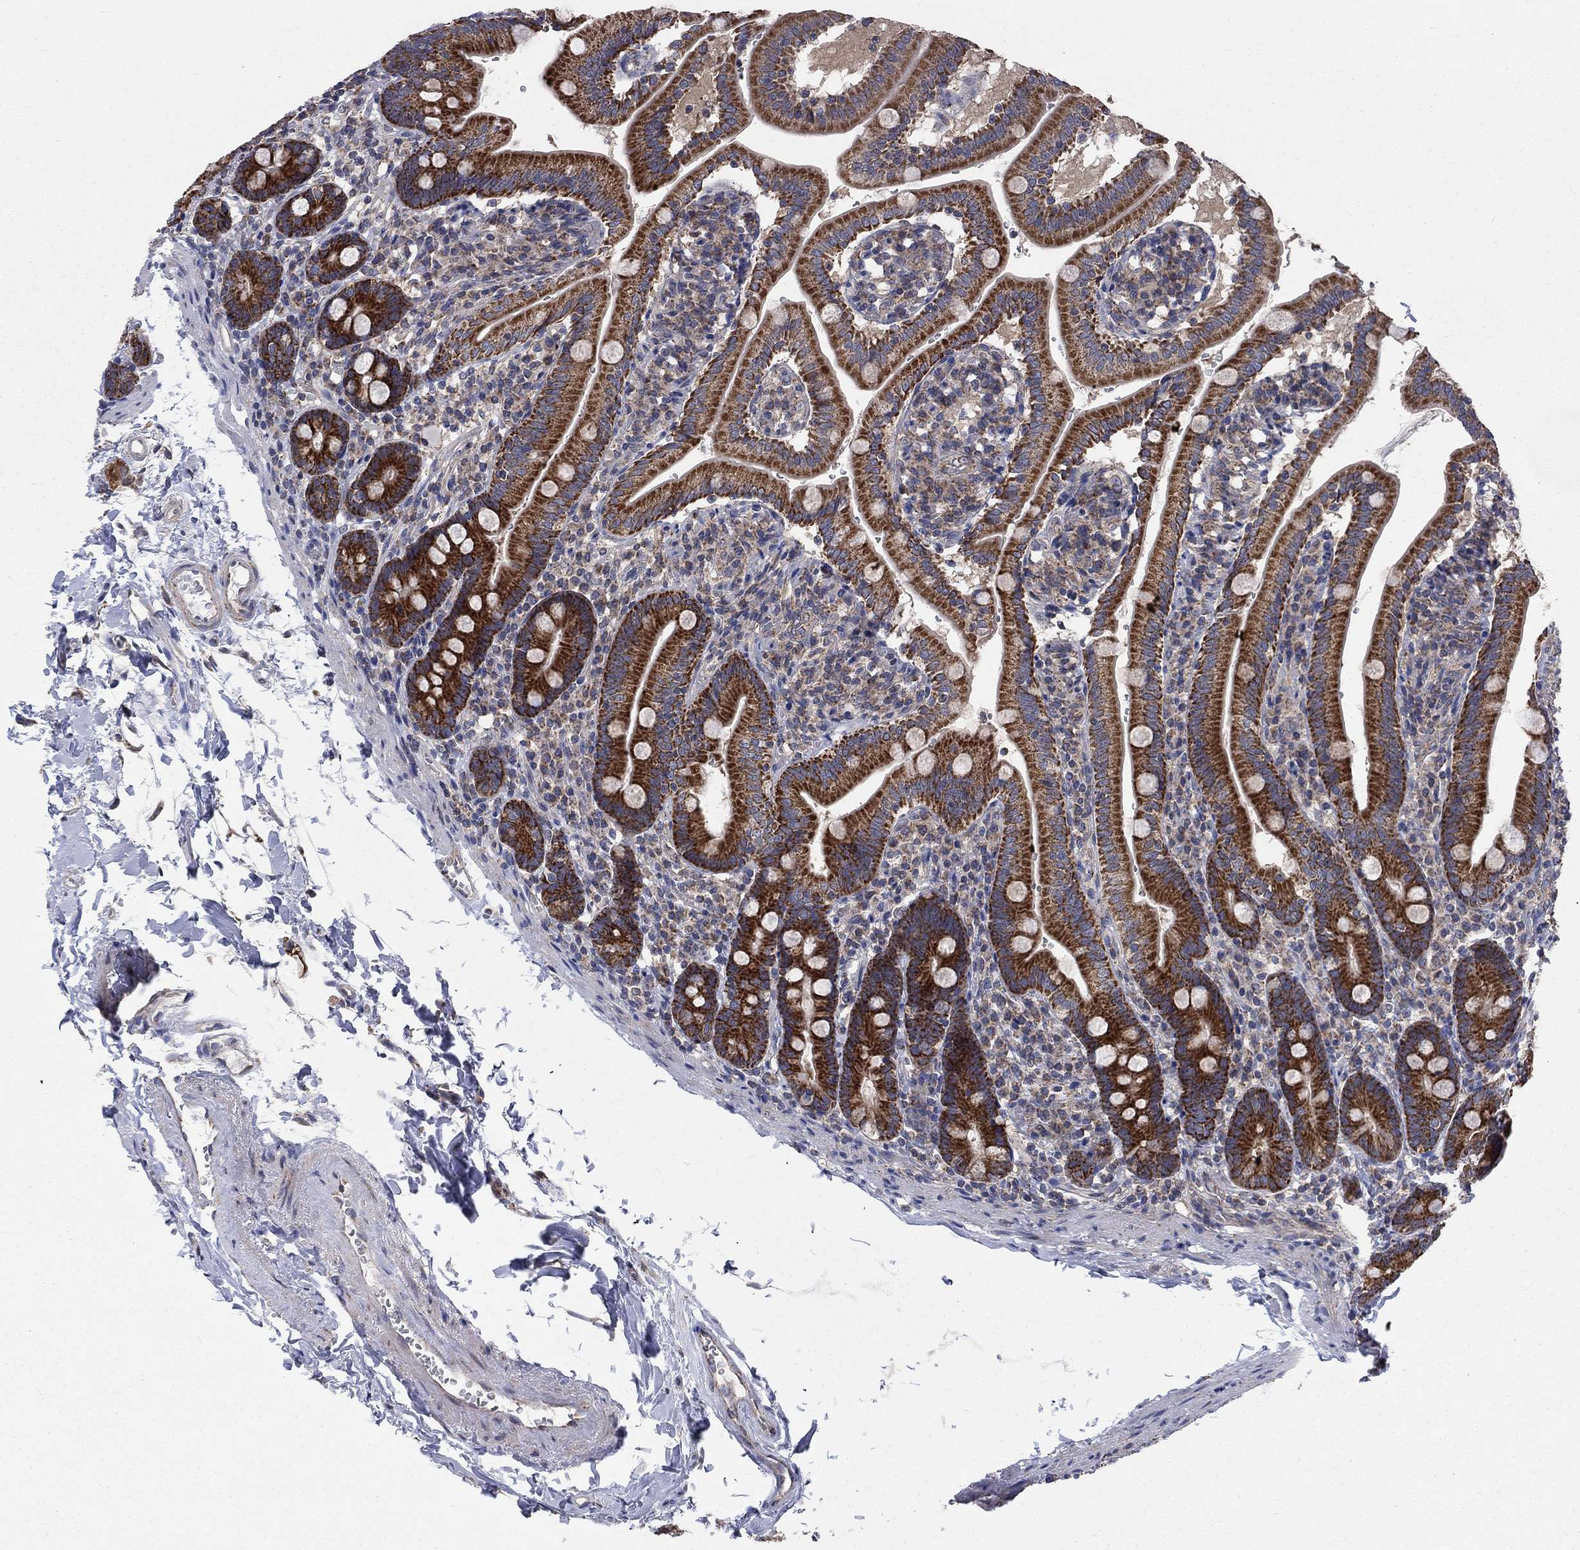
{"staining": {"intensity": "strong", "quantity": "25%-75%", "location": "cytoplasmic/membranous"}, "tissue": "duodenum", "cell_type": "Glandular cells", "image_type": "normal", "snomed": [{"axis": "morphology", "description": "Normal tissue, NOS"}, {"axis": "topography", "description": "Duodenum"}], "caption": "A histopathology image of human duodenum stained for a protein shows strong cytoplasmic/membranous brown staining in glandular cells. Nuclei are stained in blue.", "gene": "NME7", "patient": {"sex": "female", "age": 67}}